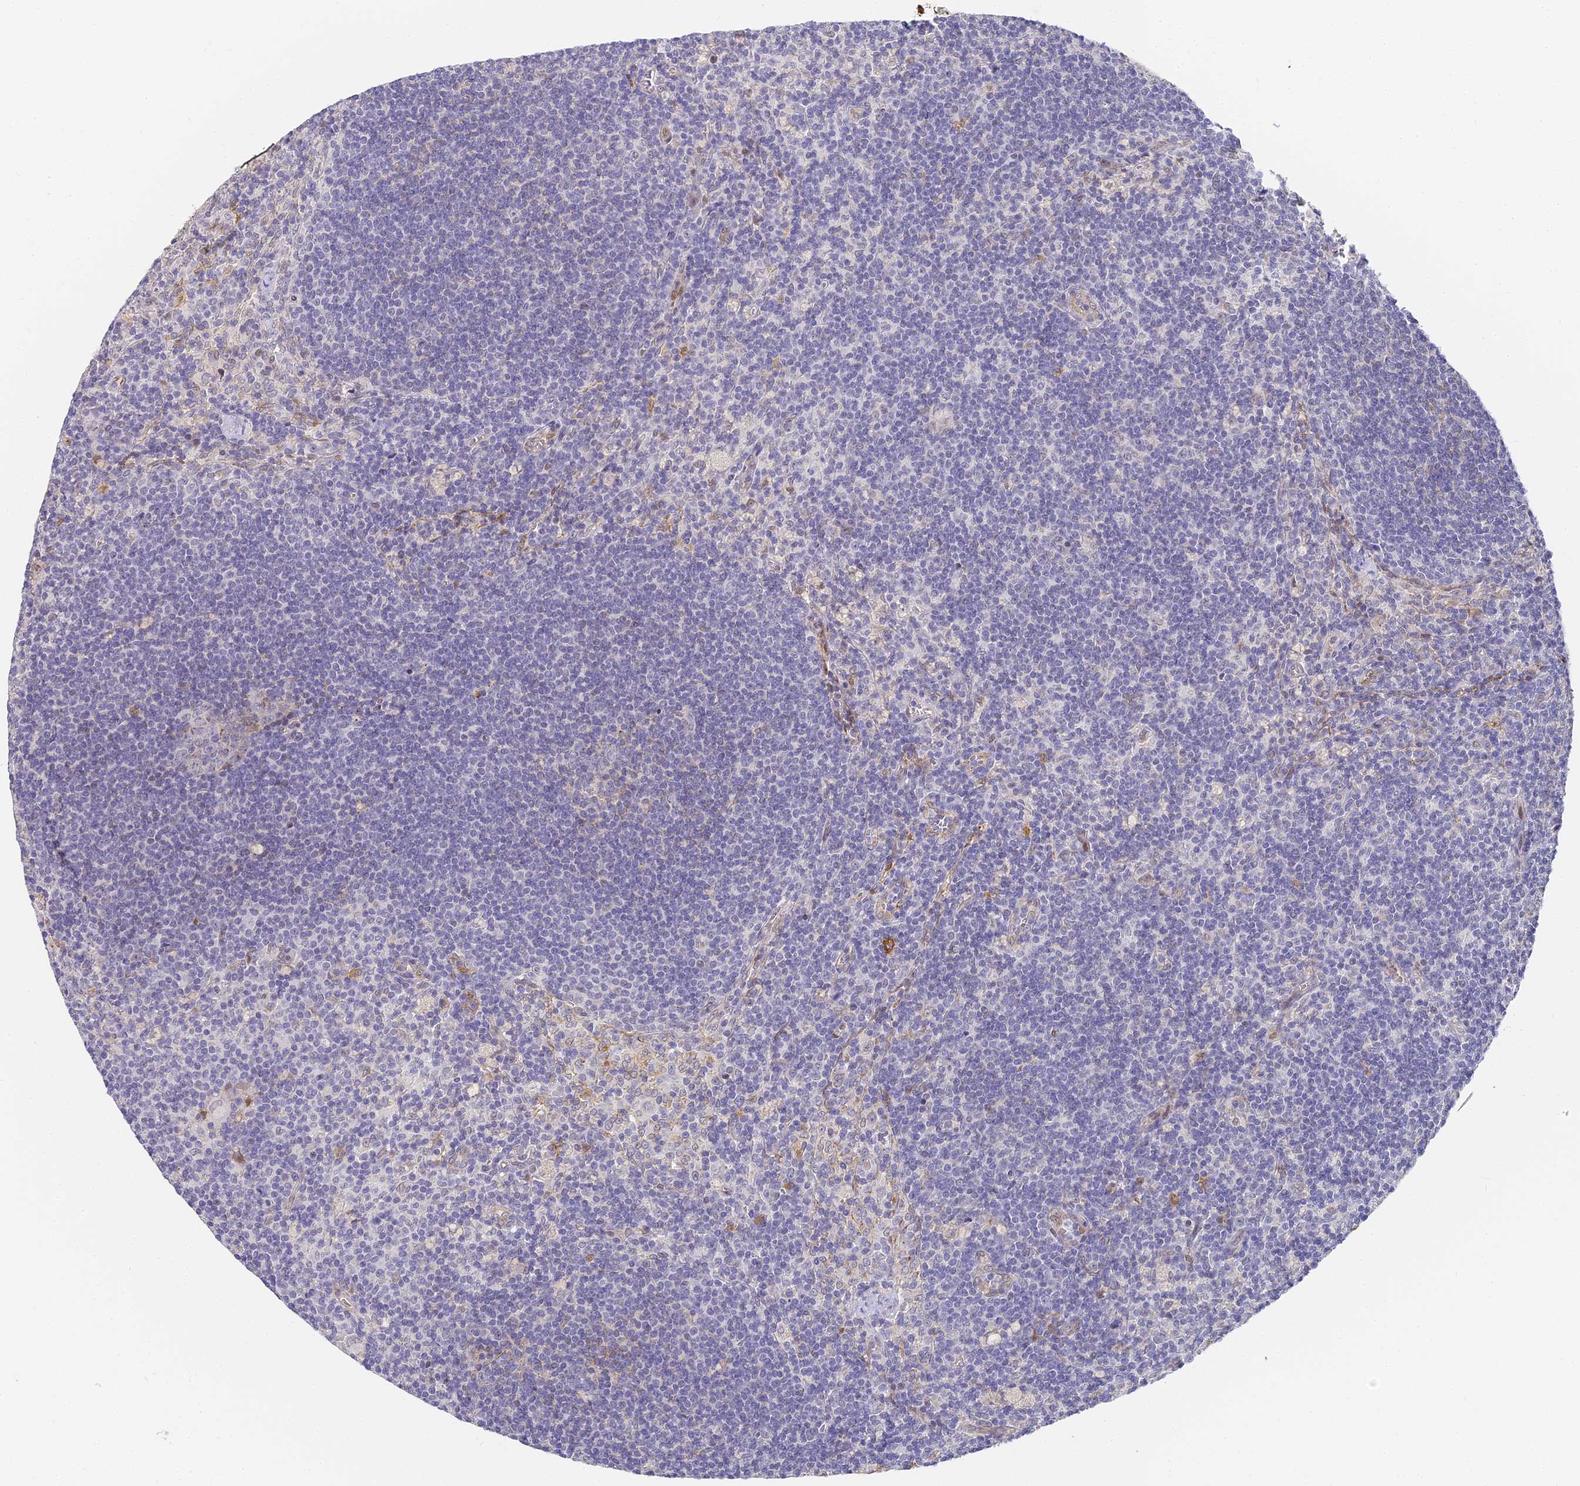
{"staining": {"intensity": "weak", "quantity": "<25%", "location": "cytoplasmic/membranous"}, "tissue": "lymph node", "cell_type": "Germinal center cells", "image_type": "normal", "snomed": [{"axis": "morphology", "description": "Normal tissue, NOS"}, {"axis": "topography", "description": "Lymph node"}], "caption": "This is a image of immunohistochemistry staining of unremarkable lymph node, which shows no staining in germinal center cells.", "gene": "GJA1", "patient": {"sex": "male", "age": 69}}